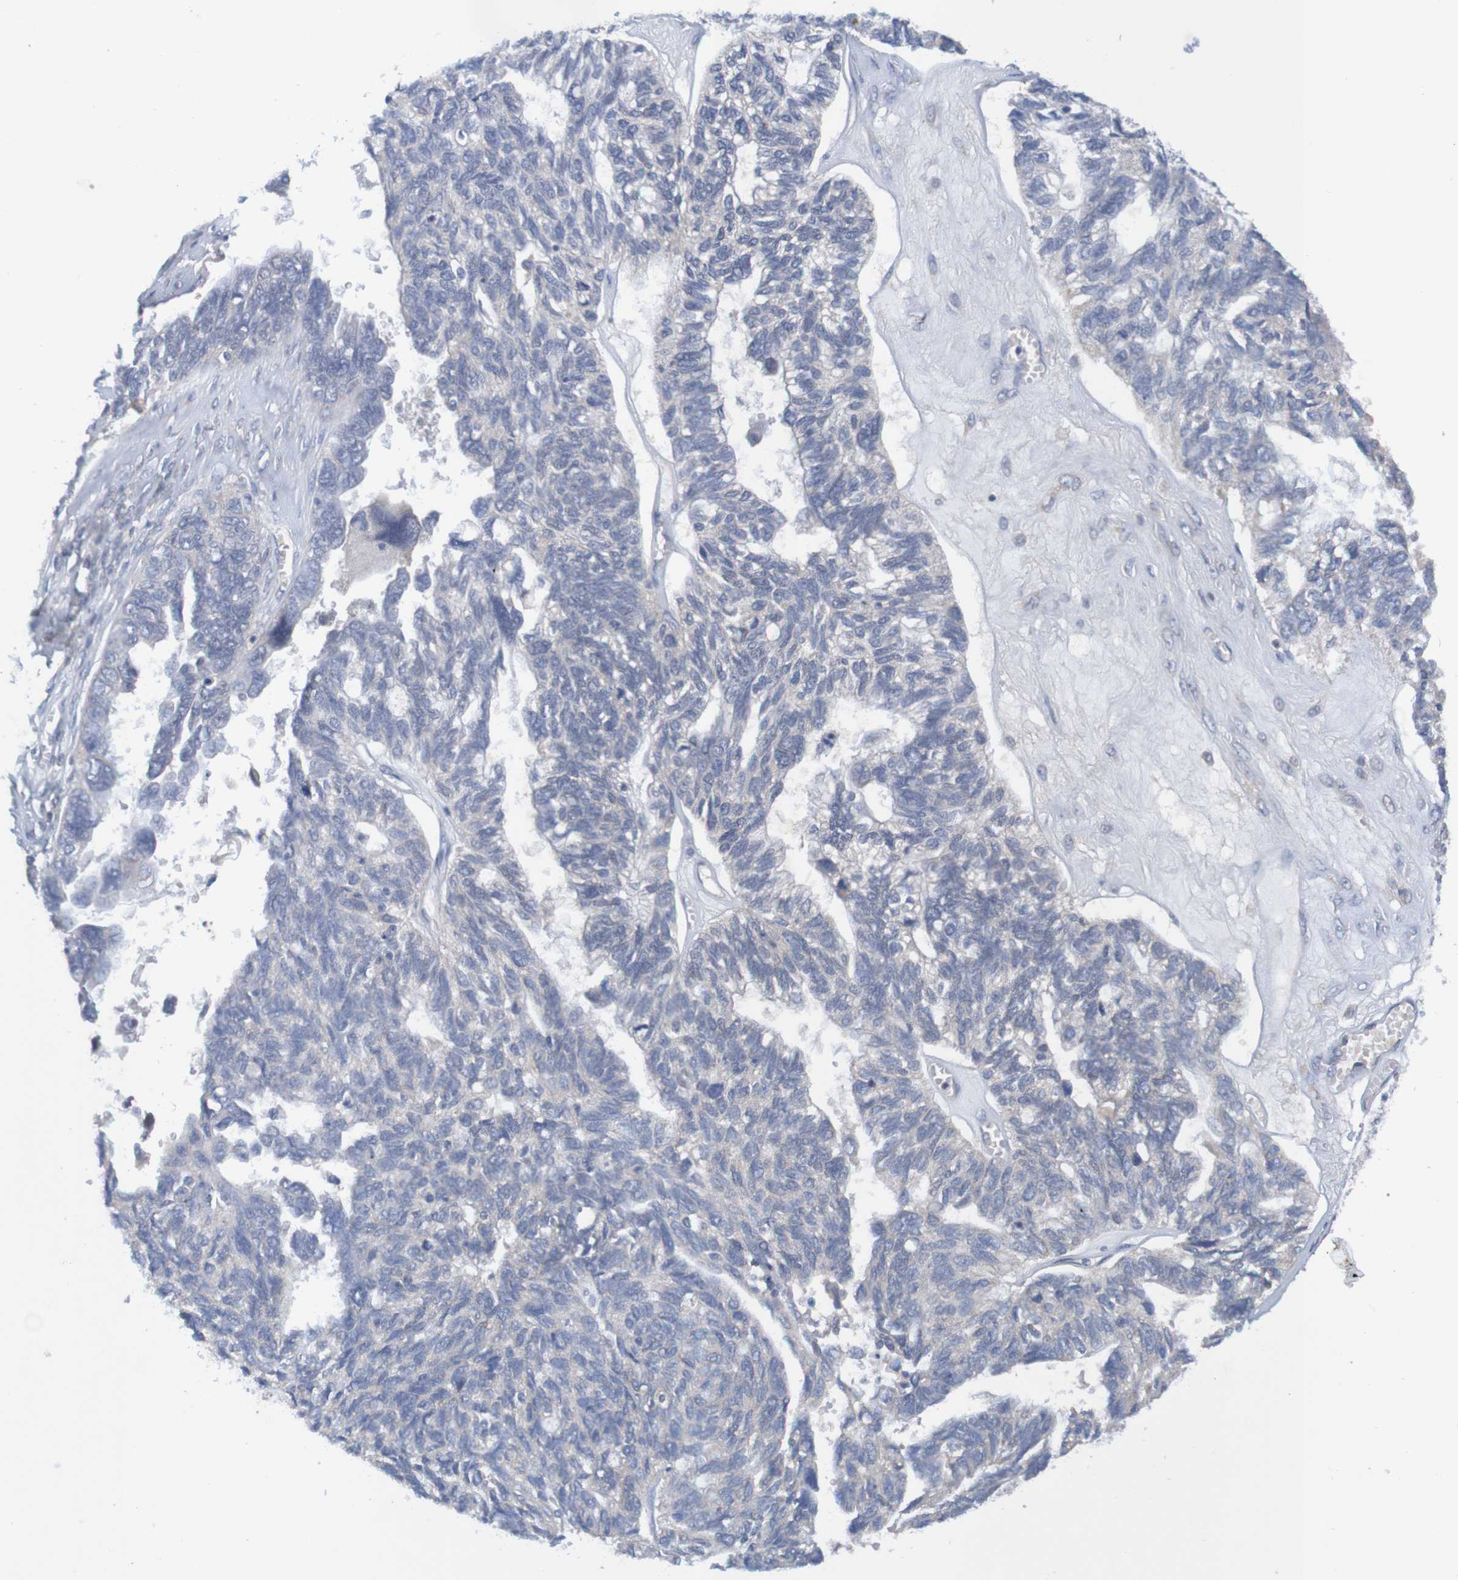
{"staining": {"intensity": "negative", "quantity": "none", "location": "none"}, "tissue": "ovarian cancer", "cell_type": "Tumor cells", "image_type": "cancer", "snomed": [{"axis": "morphology", "description": "Cystadenocarcinoma, serous, NOS"}, {"axis": "topography", "description": "Ovary"}], "caption": "Tumor cells are negative for protein expression in human ovarian serous cystadenocarcinoma.", "gene": "LTA", "patient": {"sex": "female", "age": 79}}